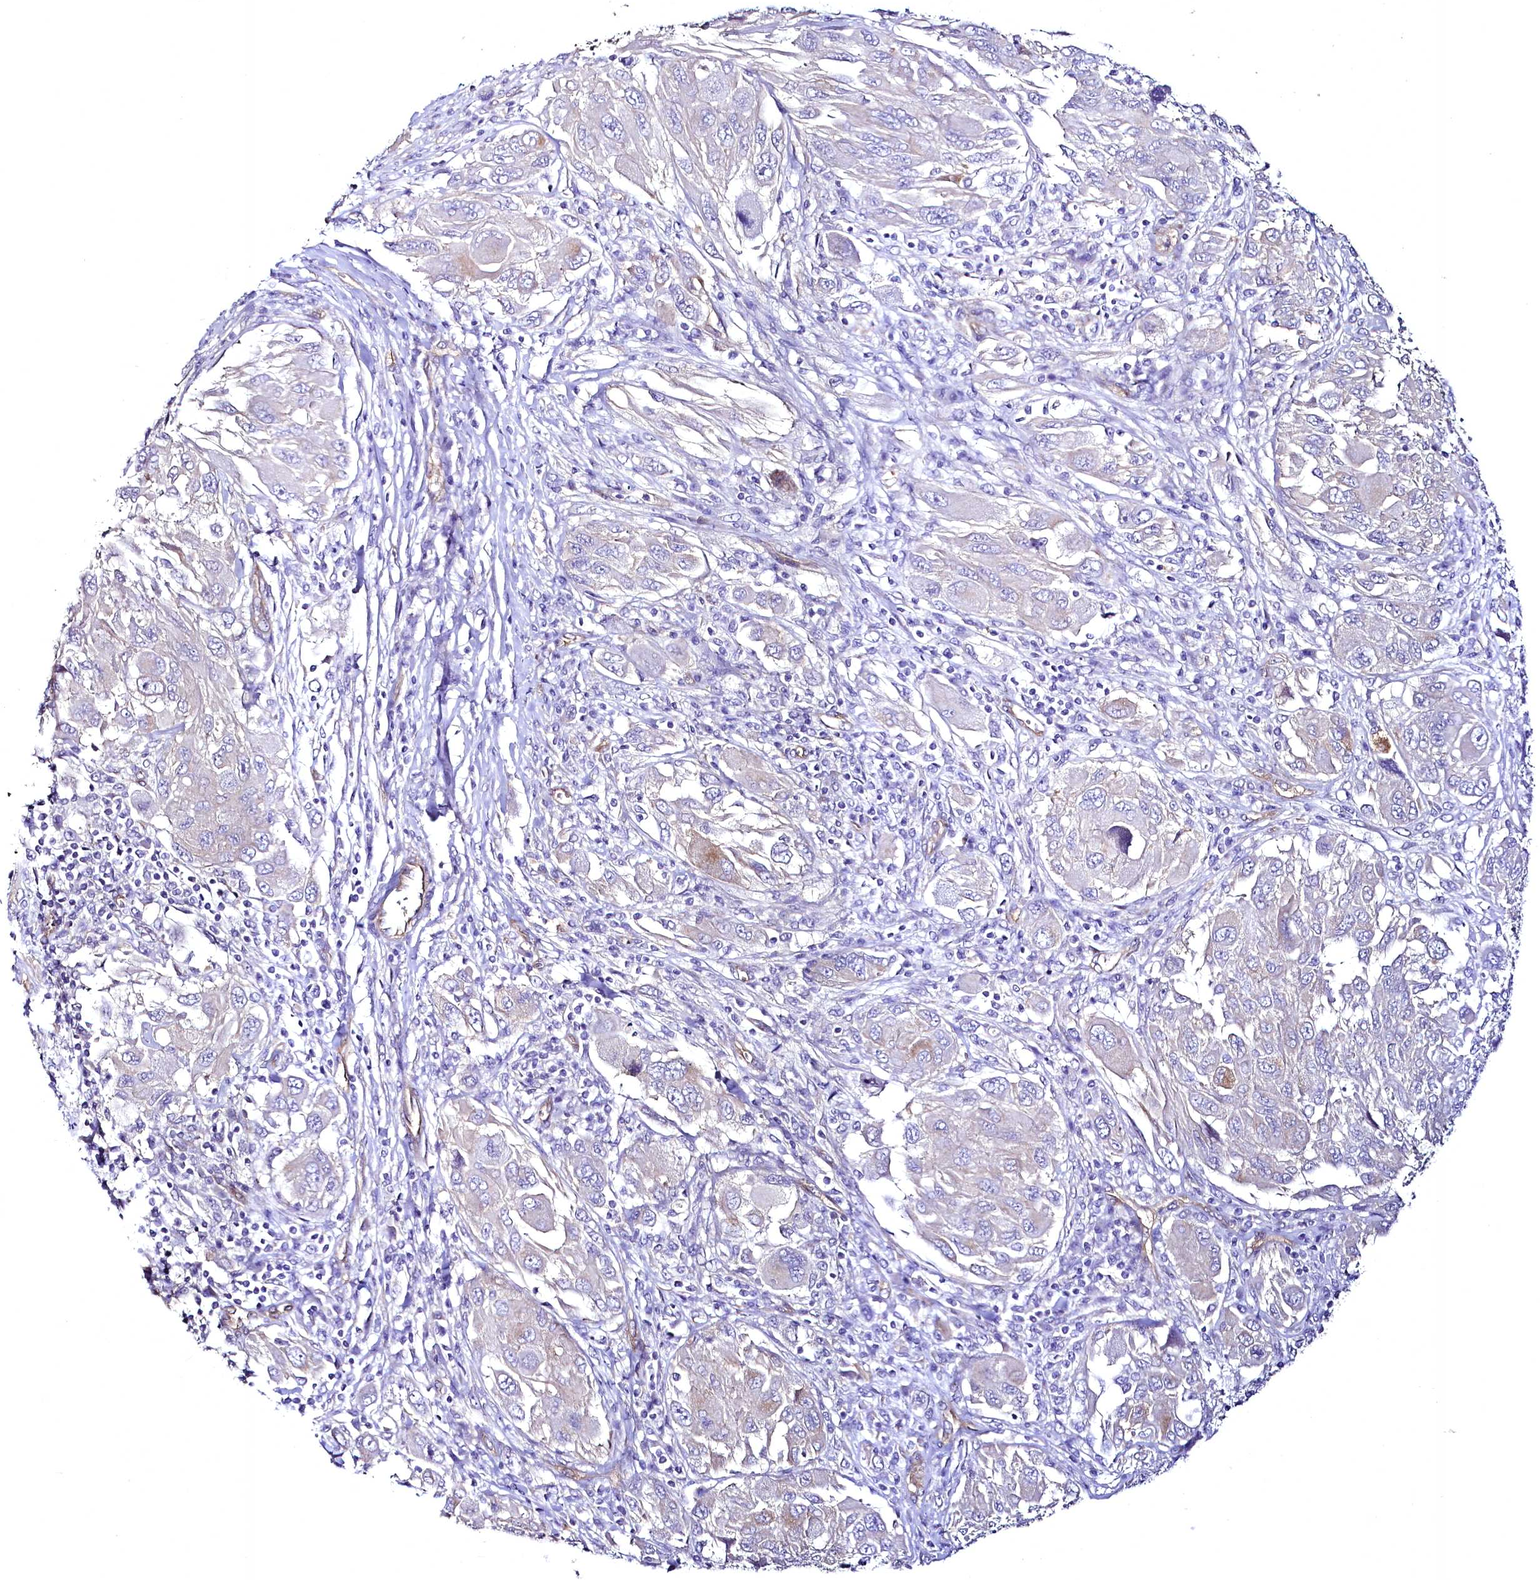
{"staining": {"intensity": "negative", "quantity": "none", "location": "none"}, "tissue": "melanoma", "cell_type": "Tumor cells", "image_type": "cancer", "snomed": [{"axis": "morphology", "description": "Malignant melanoma, NOS"}, {"axis": "topography", "description": "Skin"}], "caption": "IHC photomicrograph of neoplastic tissue: melanoma stained with DAB (3,3'-diaminobenzidine) shows no significant protein staining in tumor cells.", "gene": "STXBP1", "patient": {"sex": "female", "age": 91}}